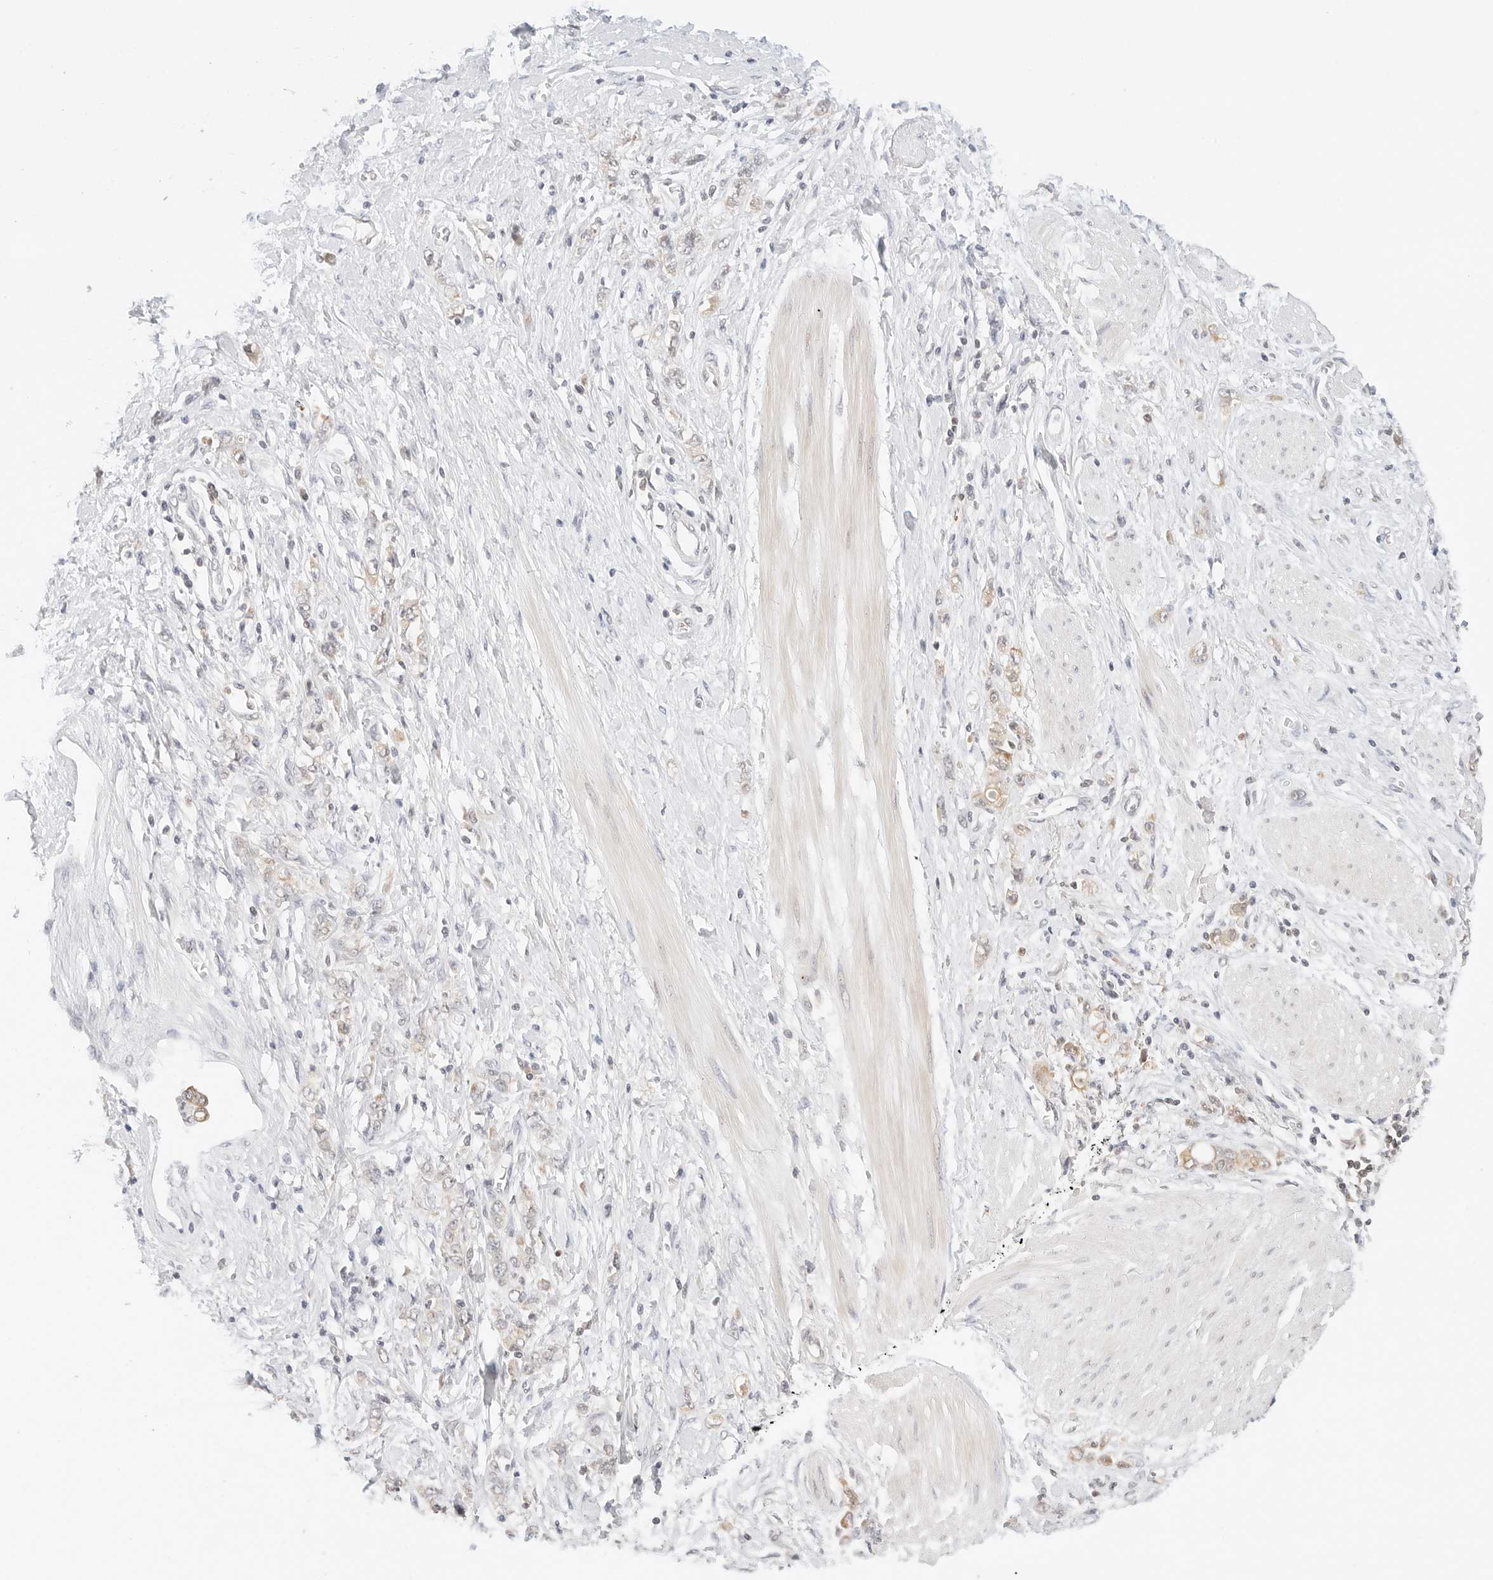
{"staining": {"intensity": "weak", "quantity": "<25%", "location": "cytoplasmic/membranous"}, "tissue": "stomach cancer", "cell_type": "Tumor cells", "image_type": "cancer", "snomed": [{"axis": "morphology", "description": "Adenocarcinoma, NOS"}, {"axis": "topography", "description": "Stomach"}], "caption": "Immunohistochemistry (IHC) of stomach cancer (adenocarcinoma) reveals no expression in tumor cells.", "gene": "SEPTIN4", "patient": {"sex": "female", "age": 76}}